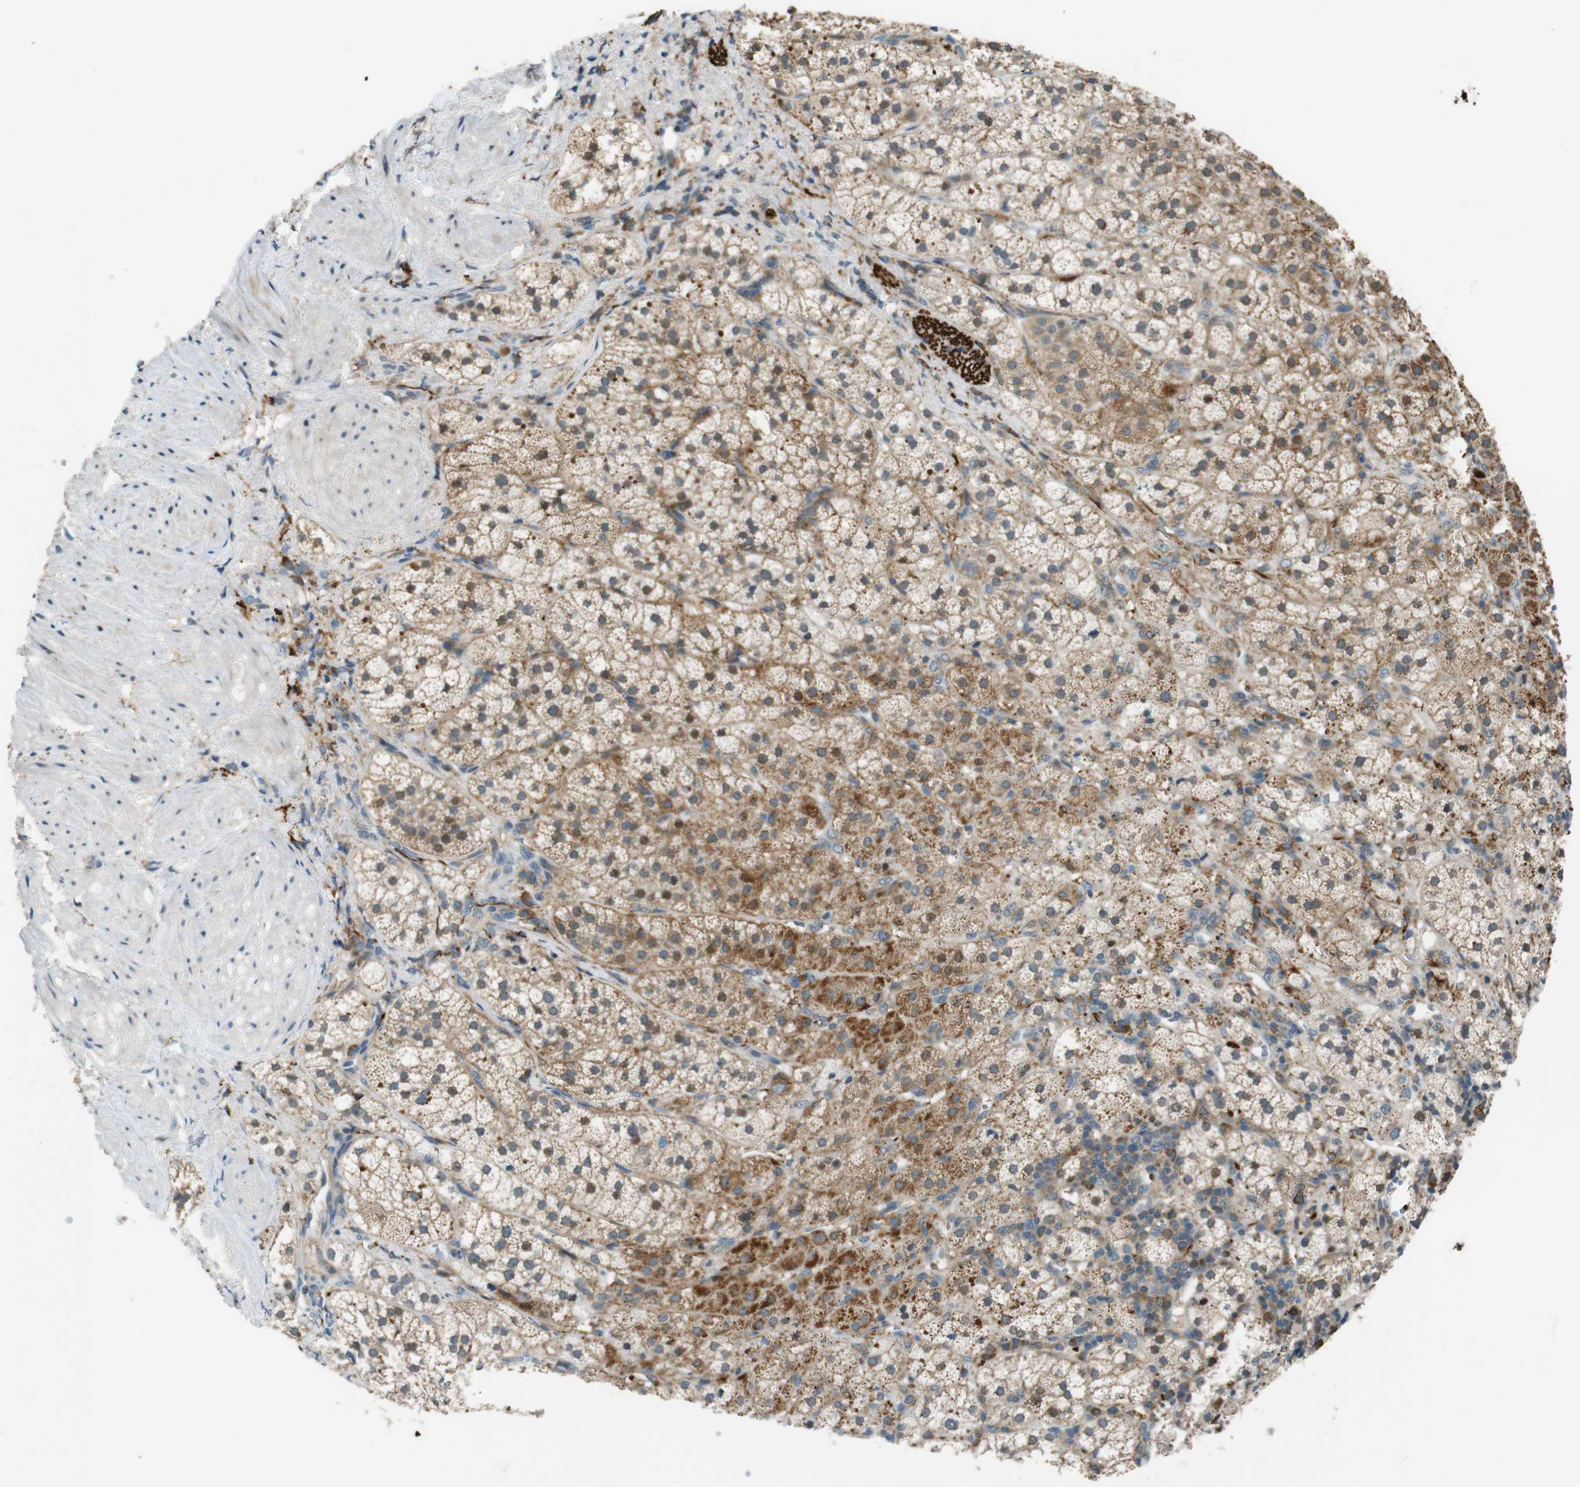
{"staining": {"intensity": "moderate", "quantity": ">75%", "location": "cytoplasmic/membranous"}, "tissue": "adrenal gland", "cell_type": "Glandular cells", "image_type": "normal", "snomed": [{"axis": "morphology", "description": "Normal tissue, NOS"}, {"axis": "topography", "description": "Adrenal gland"}], "caption": "Adrenal gland stained for a protein displays moderate cytoplasmic/membranous positivity in glandular cells. (brown staining indicates protein expression, while blue staining denotes nuclei).", "gene": "MAGI2", "patient": {"sex": "male", "age": 56}}